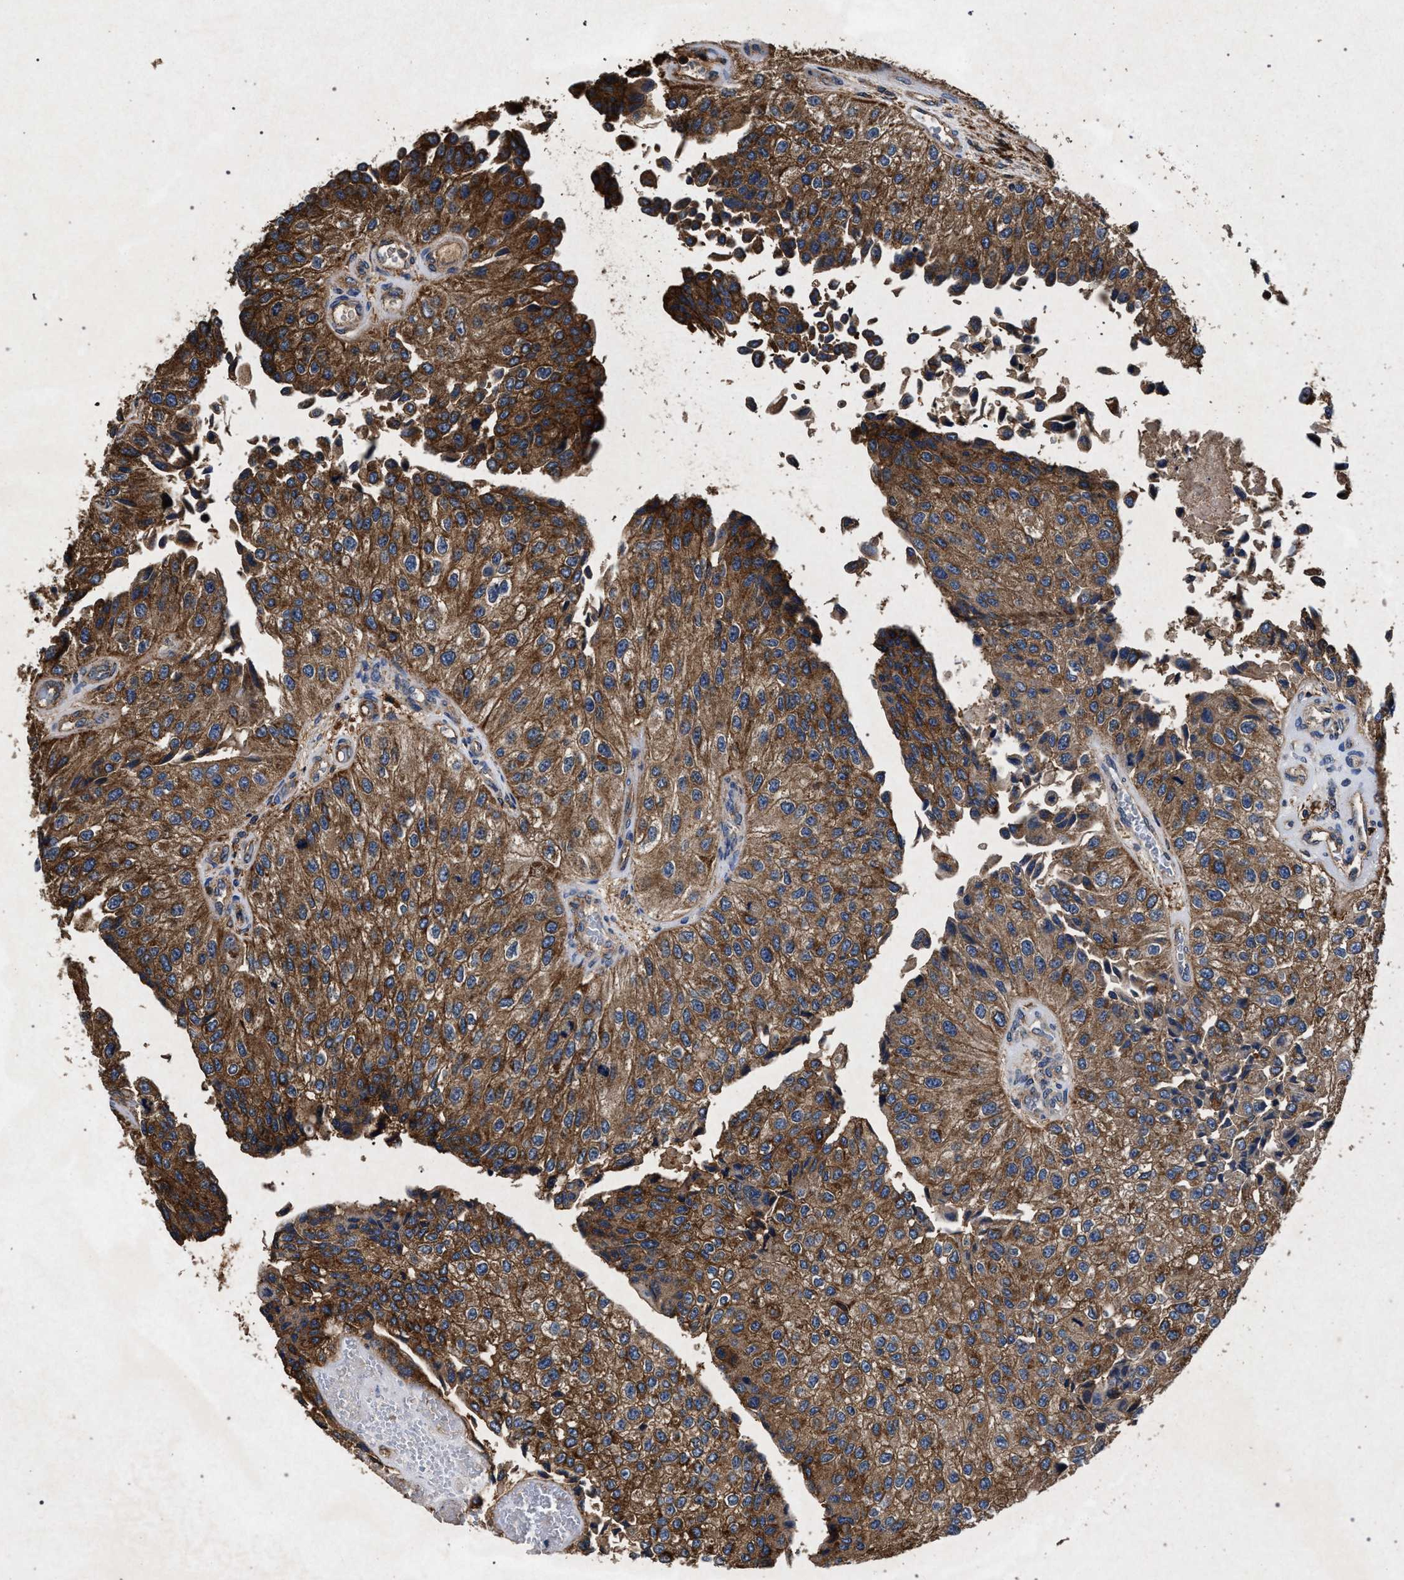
{"staining": {"intensity": "strong", "quantity": ">75%", "location": "cytoplasmic/membranous"}, "tissue": "urothelial cancer", "cell_type": "Tumor cells", "image_type": "cancer", "snomed": [{"axis": "morphology", "description": "Urothelial carcinoma, High grade"}, {"axis": "topography", "description": "Kidney"}, {"axis": "topography", "description": "Urinary bladder"}], "caption": "About >75% of tumor cells in human high-grade urothelial carcinoma display strong cytoplasmic/membranous protein positivity as visualized by brown immunohistochemical staining.", "gene": "MARCKS", "patient": {"sex": "male", "age": 77}}